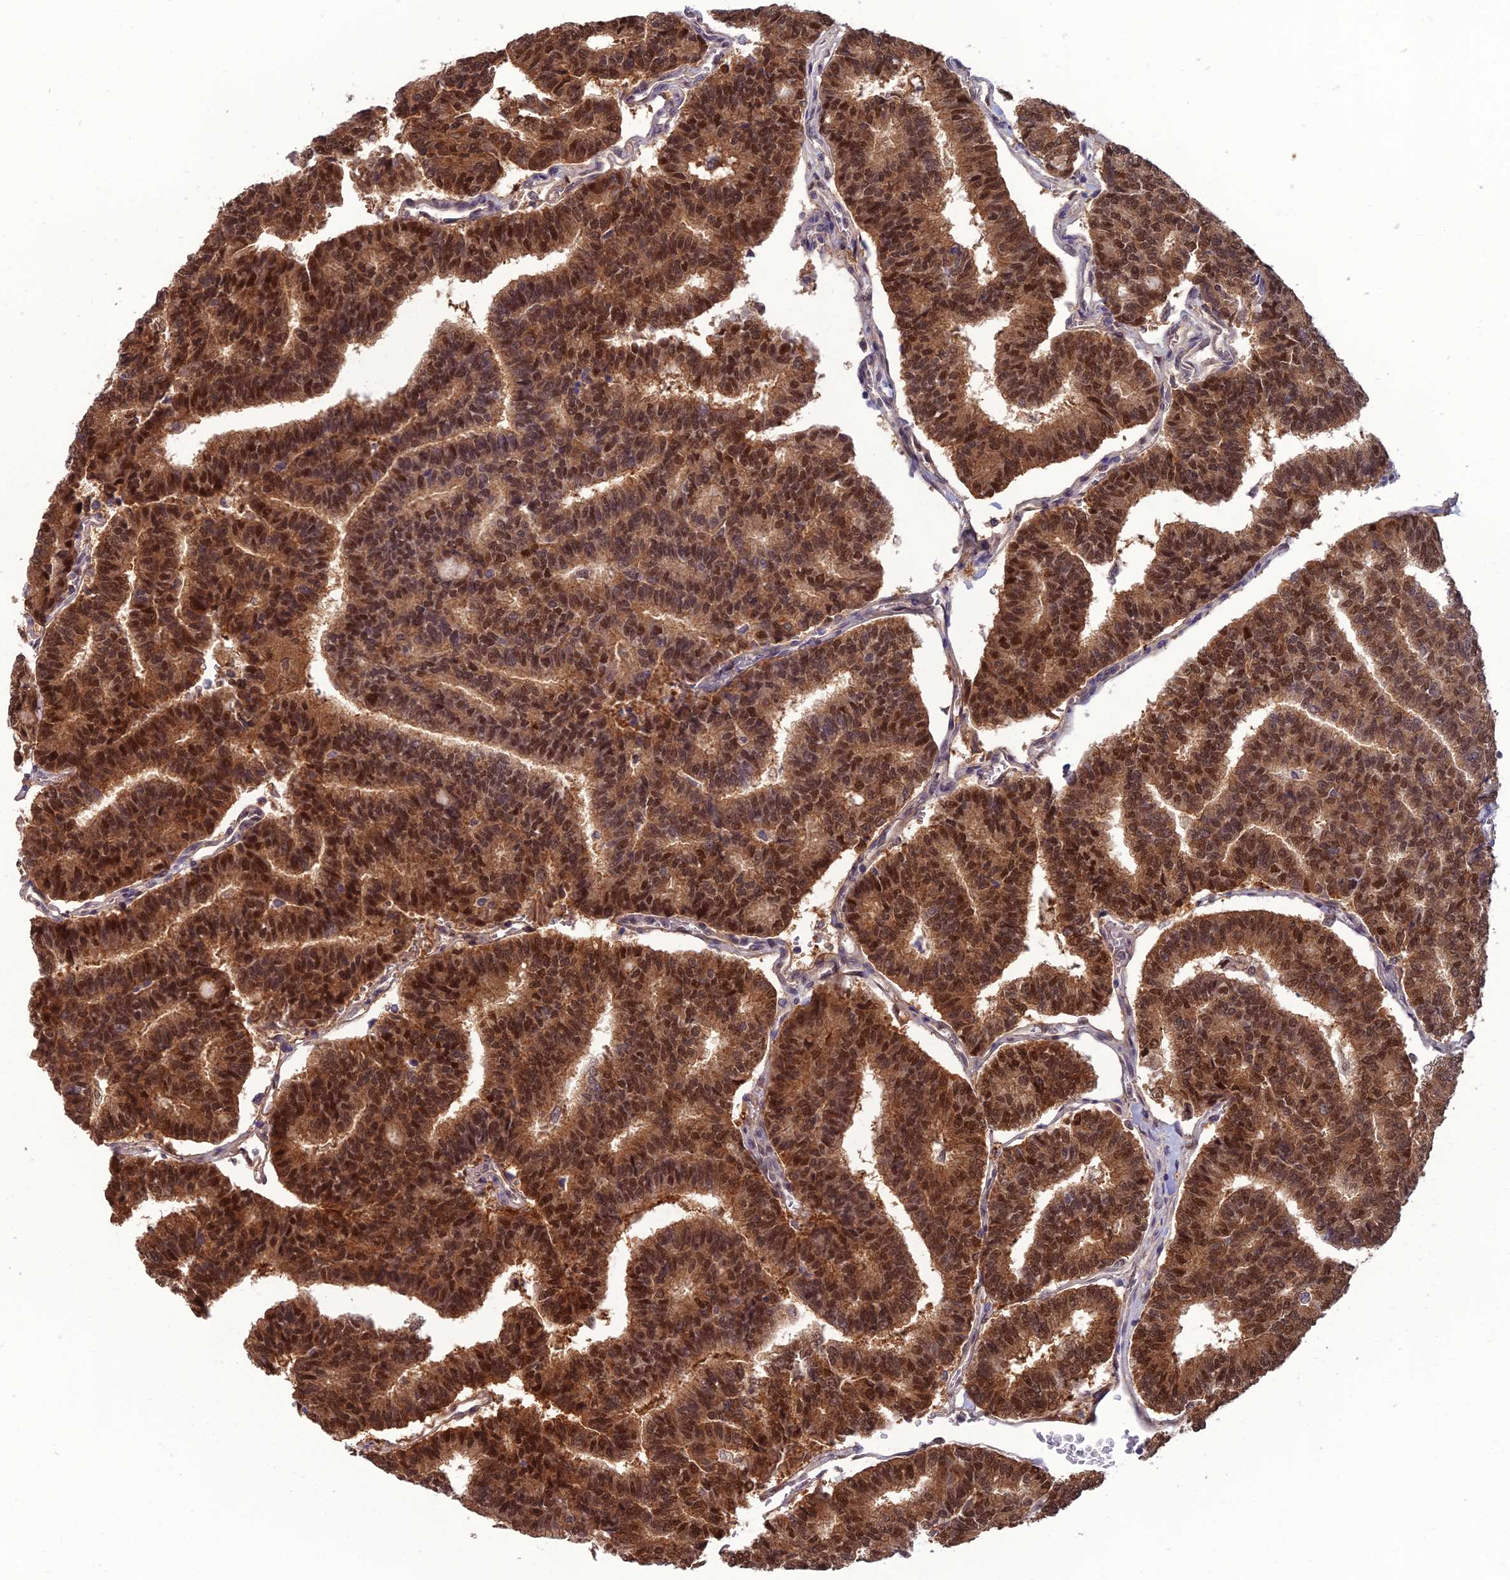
{"staining": {"intensity": "moderate", "quantity": ">75%", "location": "cytoplasmic/membranous,nuclear"}, "tissue": "thyroid cancer", "cell_type": "Tumor cells", "image_type": "cancer", "snomed": [{"axis": "morphology", "description": "Papillary adenocarcinoma, NOS"}, {"axis": "topography", "description": "Thyroid gland"}], "caption": "A micrograph of human papillary adenocarcinoma (thyroid) stained for a protein shows moderate cytoplasmic/membranous and nuclear brown staining in tumor cells.", "gene": "NR4A3", "patient": {"sex": "female", "age": 35}}